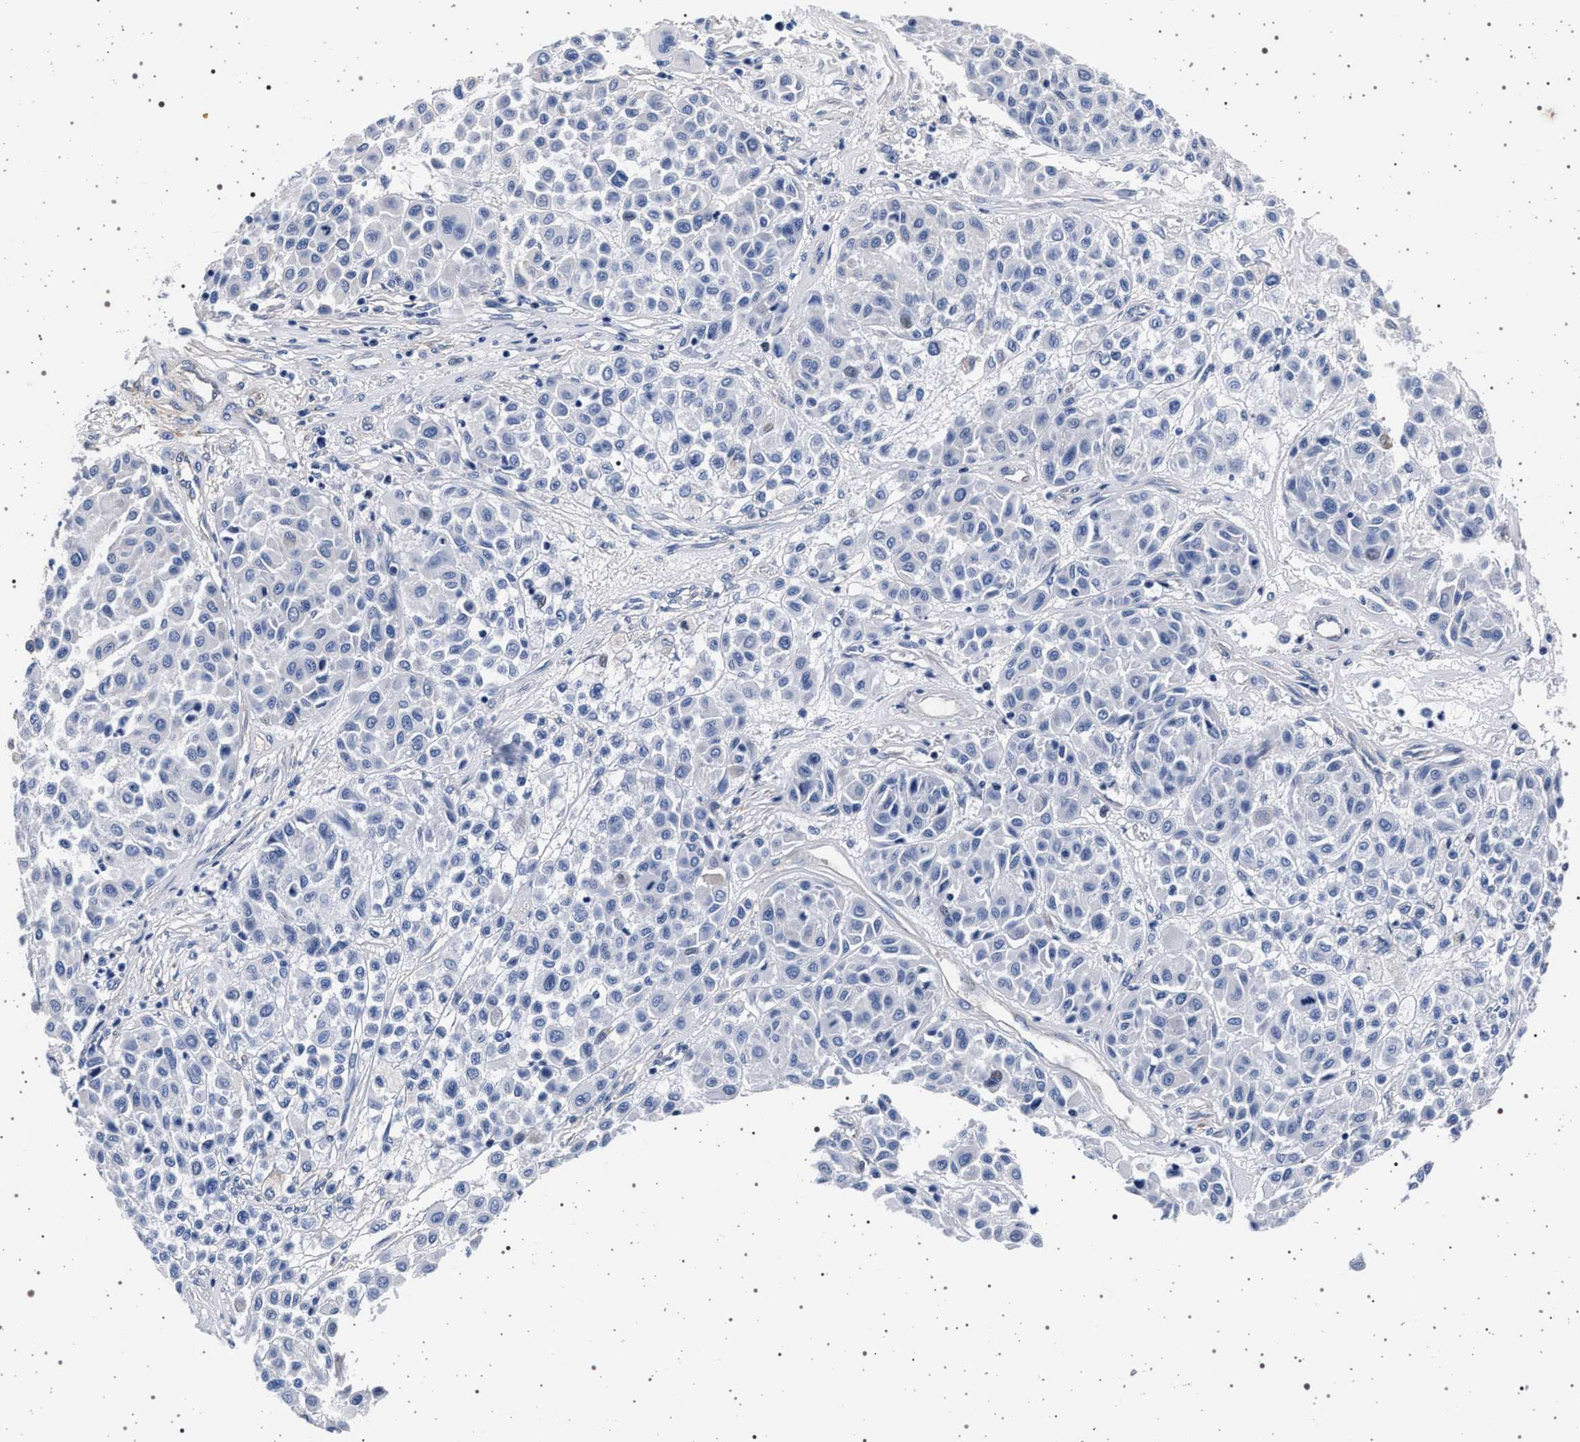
{"staining": {"intensity": "negative", "quantity": "none", "location": "none"}, "tissue": "melanoma", "cell_type": "Tumor cells", "image_type": "cancer", "snomed": [{"axis": "morphology", "description": "Malignant melanoma, Metastatic site"}, {"axis": "topography", "description": "Soft tissue"}], "caption": "Tumor cells show no significant expression in malignant melanoma (metastatic site).", "gene": "SLC9A1", "patient": {"sex": "male", "age": 41}}